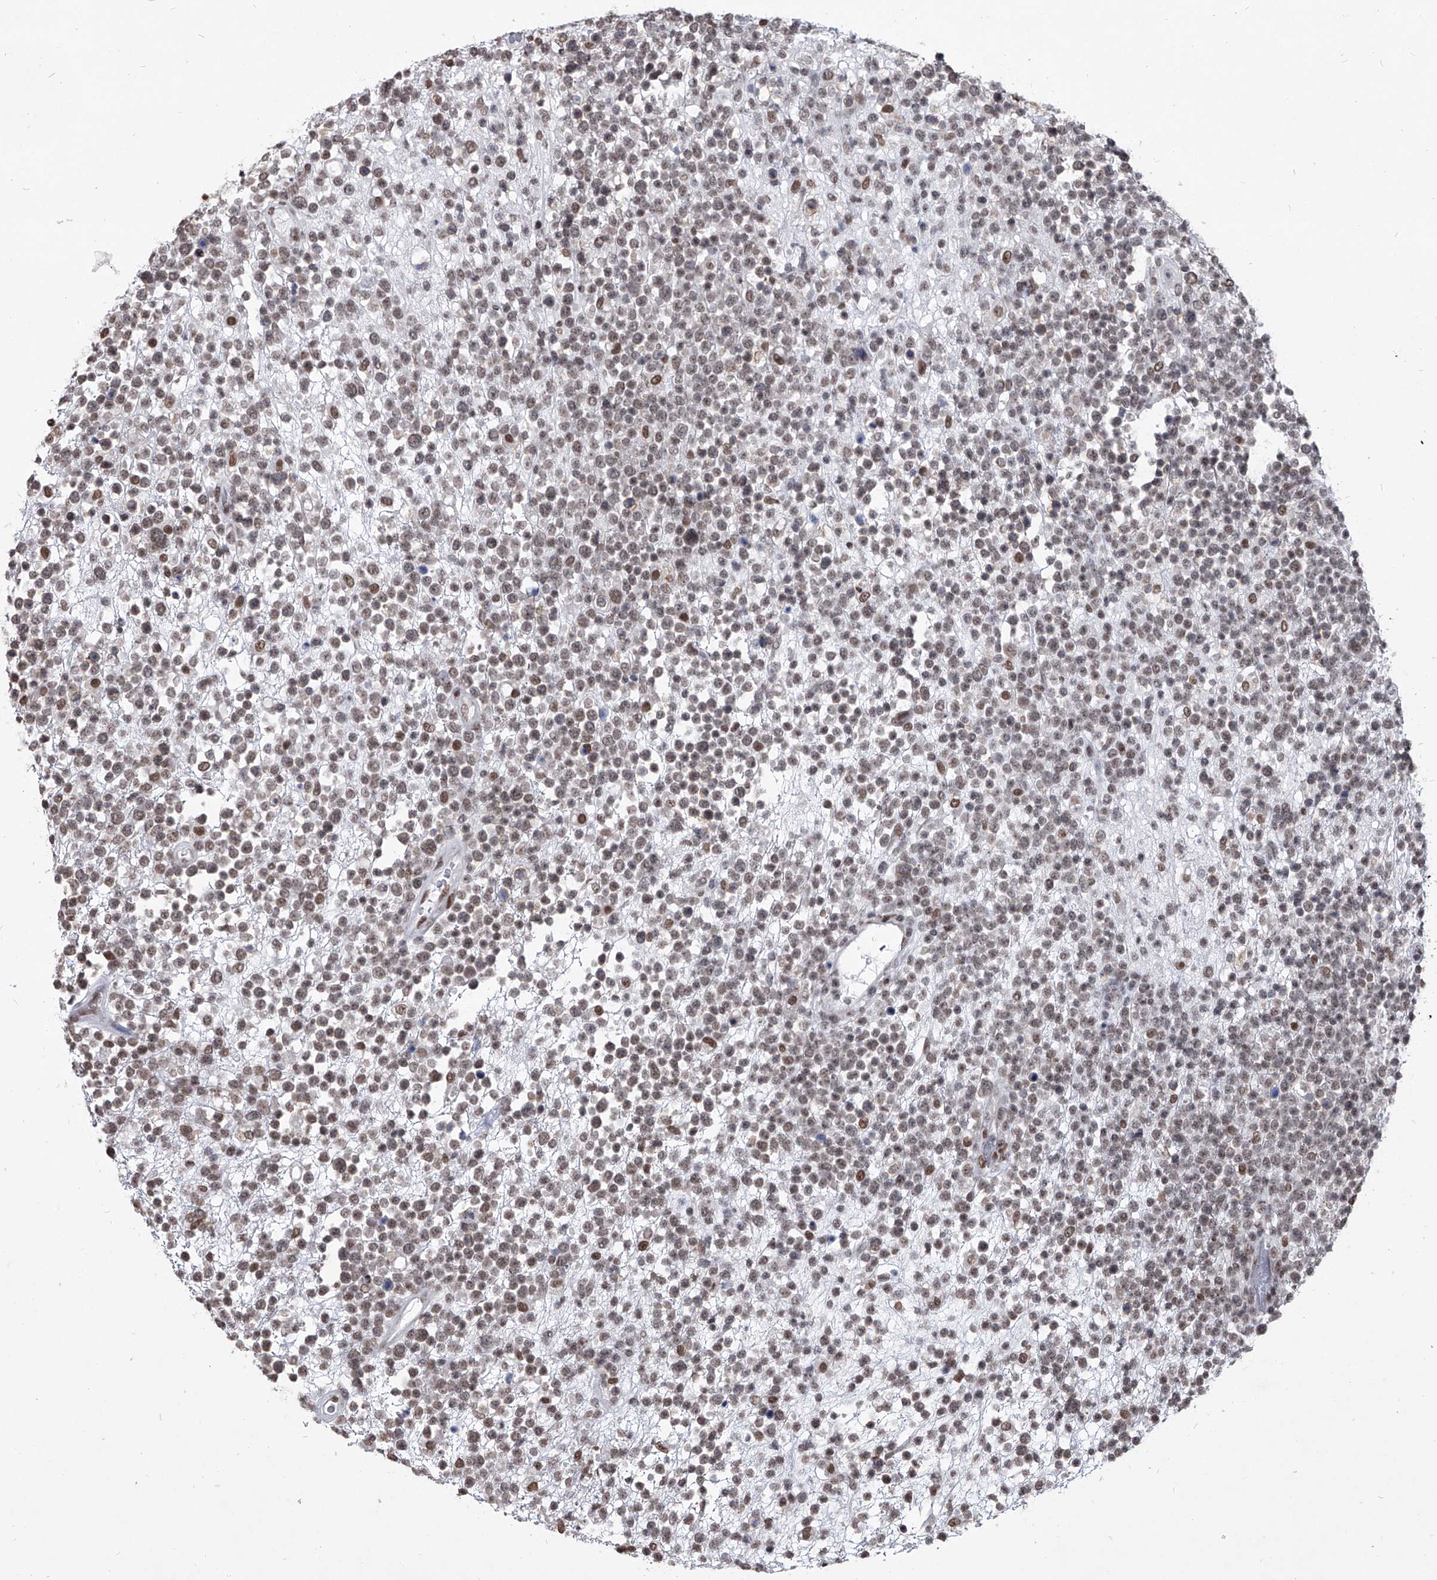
{"staining": {"intensity": "weak", "quantity": ">75%", "location": "nuclear"}, "tissue": "lymphoma", "cell_type": "Tumor cells", "image_type": "cancer", "snomed": [{"axis": "morphology", "description": "Malignant lymphoma, non-Hodgkin's type, High grade"}, {"axis": "topography", "description": "Colon"}], "caption": "Brown immunohistochemical staining in human malignant lymphoma, non-Hodgkin's type (high-grade) reveals weak nuclear staining in approximately >75% of tumor cells.", "gene": "PPIL4", "patient": {"sex": "female", "age": 53}}